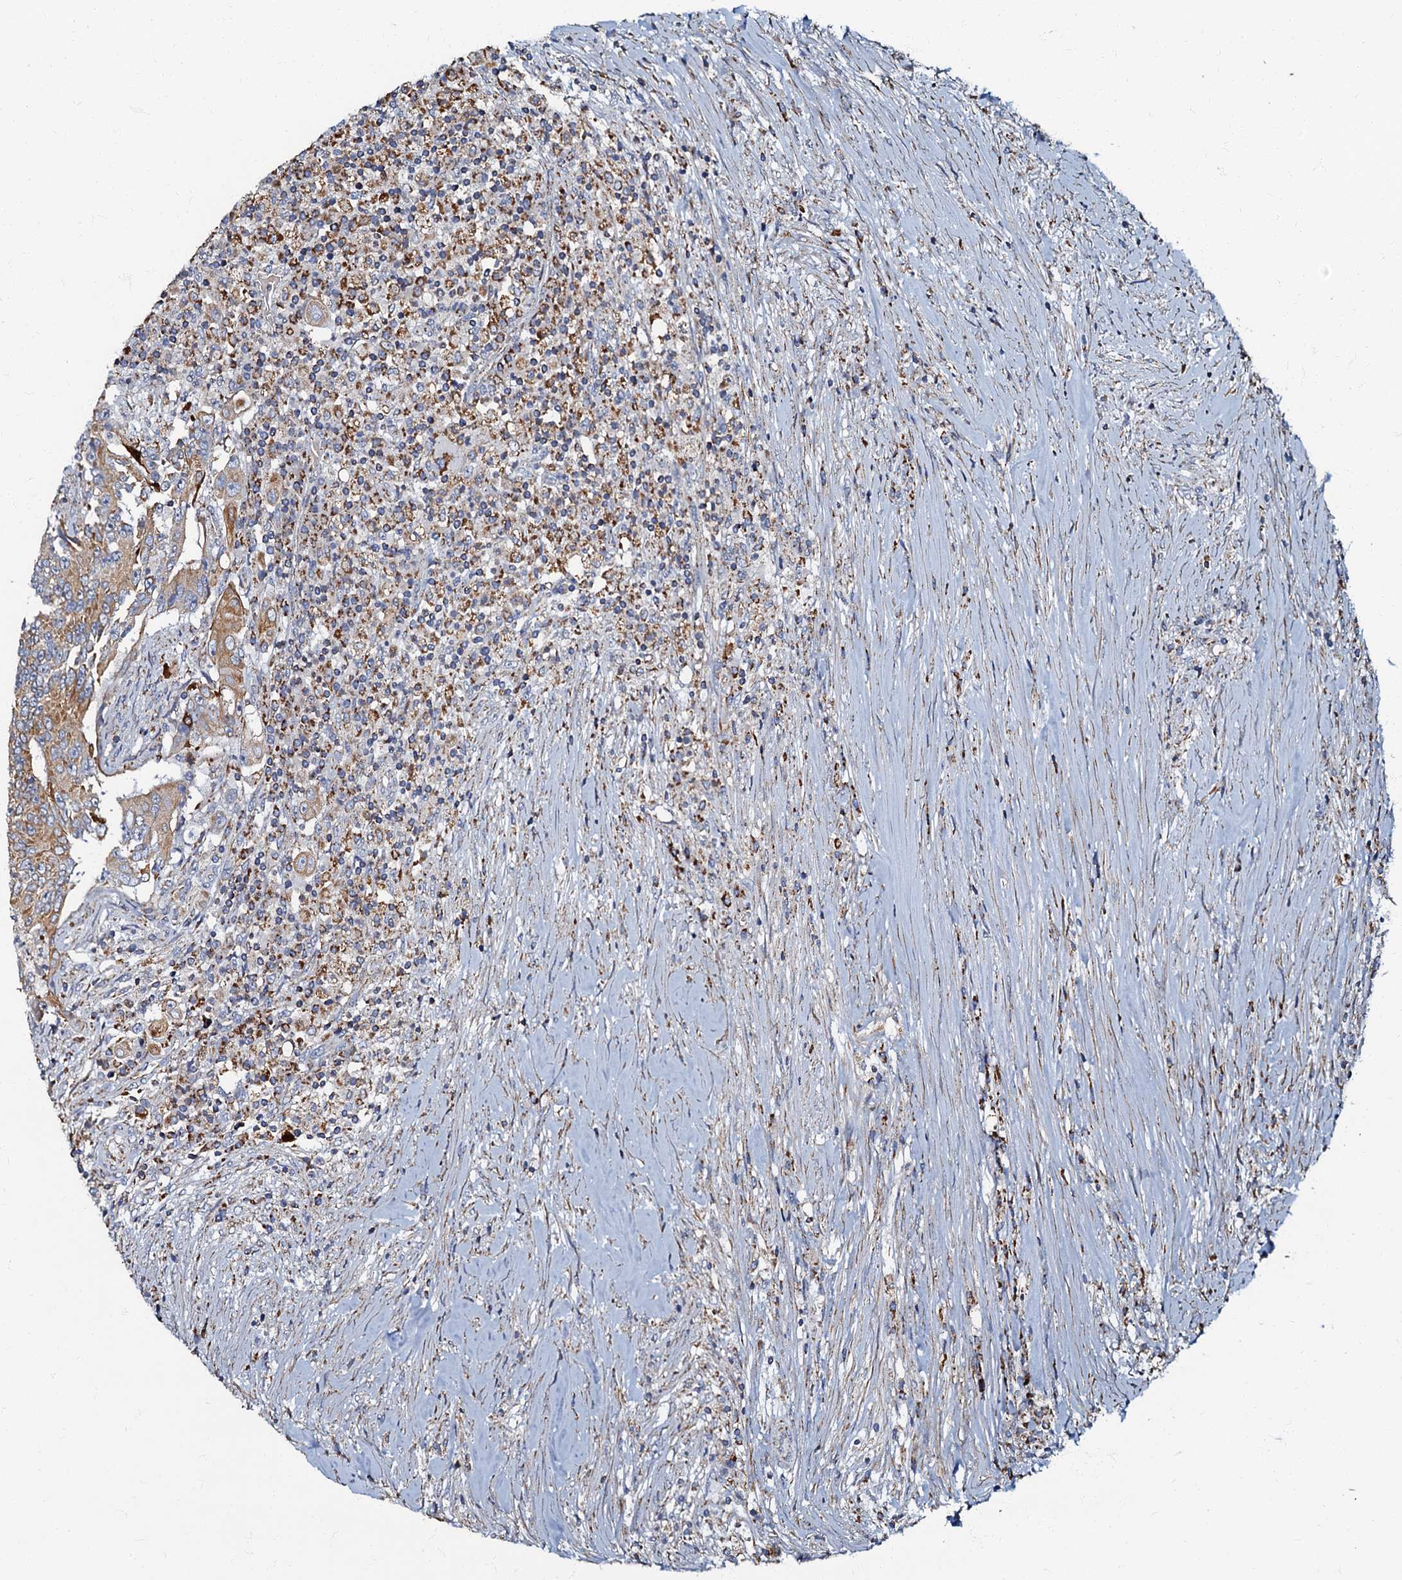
{"staining": {"intensity": "moderate", "quantity": ">75%", "location": "cytoplasmic/membranous"}, "tissue": "colorectal cancer", "cell_type": "Tumor cells", "image_type": "cancer", "snomed": [{"axis": "morphology", "description": "Adenocarcinoma, NOS"}, {"axis": "topography", "description": "Colon"}], "caption": "Moderate cytoplasmic/membranous positivity for a protein is present in approximately >75% of tumor cells of colorectal adenocarcinoma using IHC.", "gene": "NDUFA12", "patient": {"sex": "male", "age": 83}}